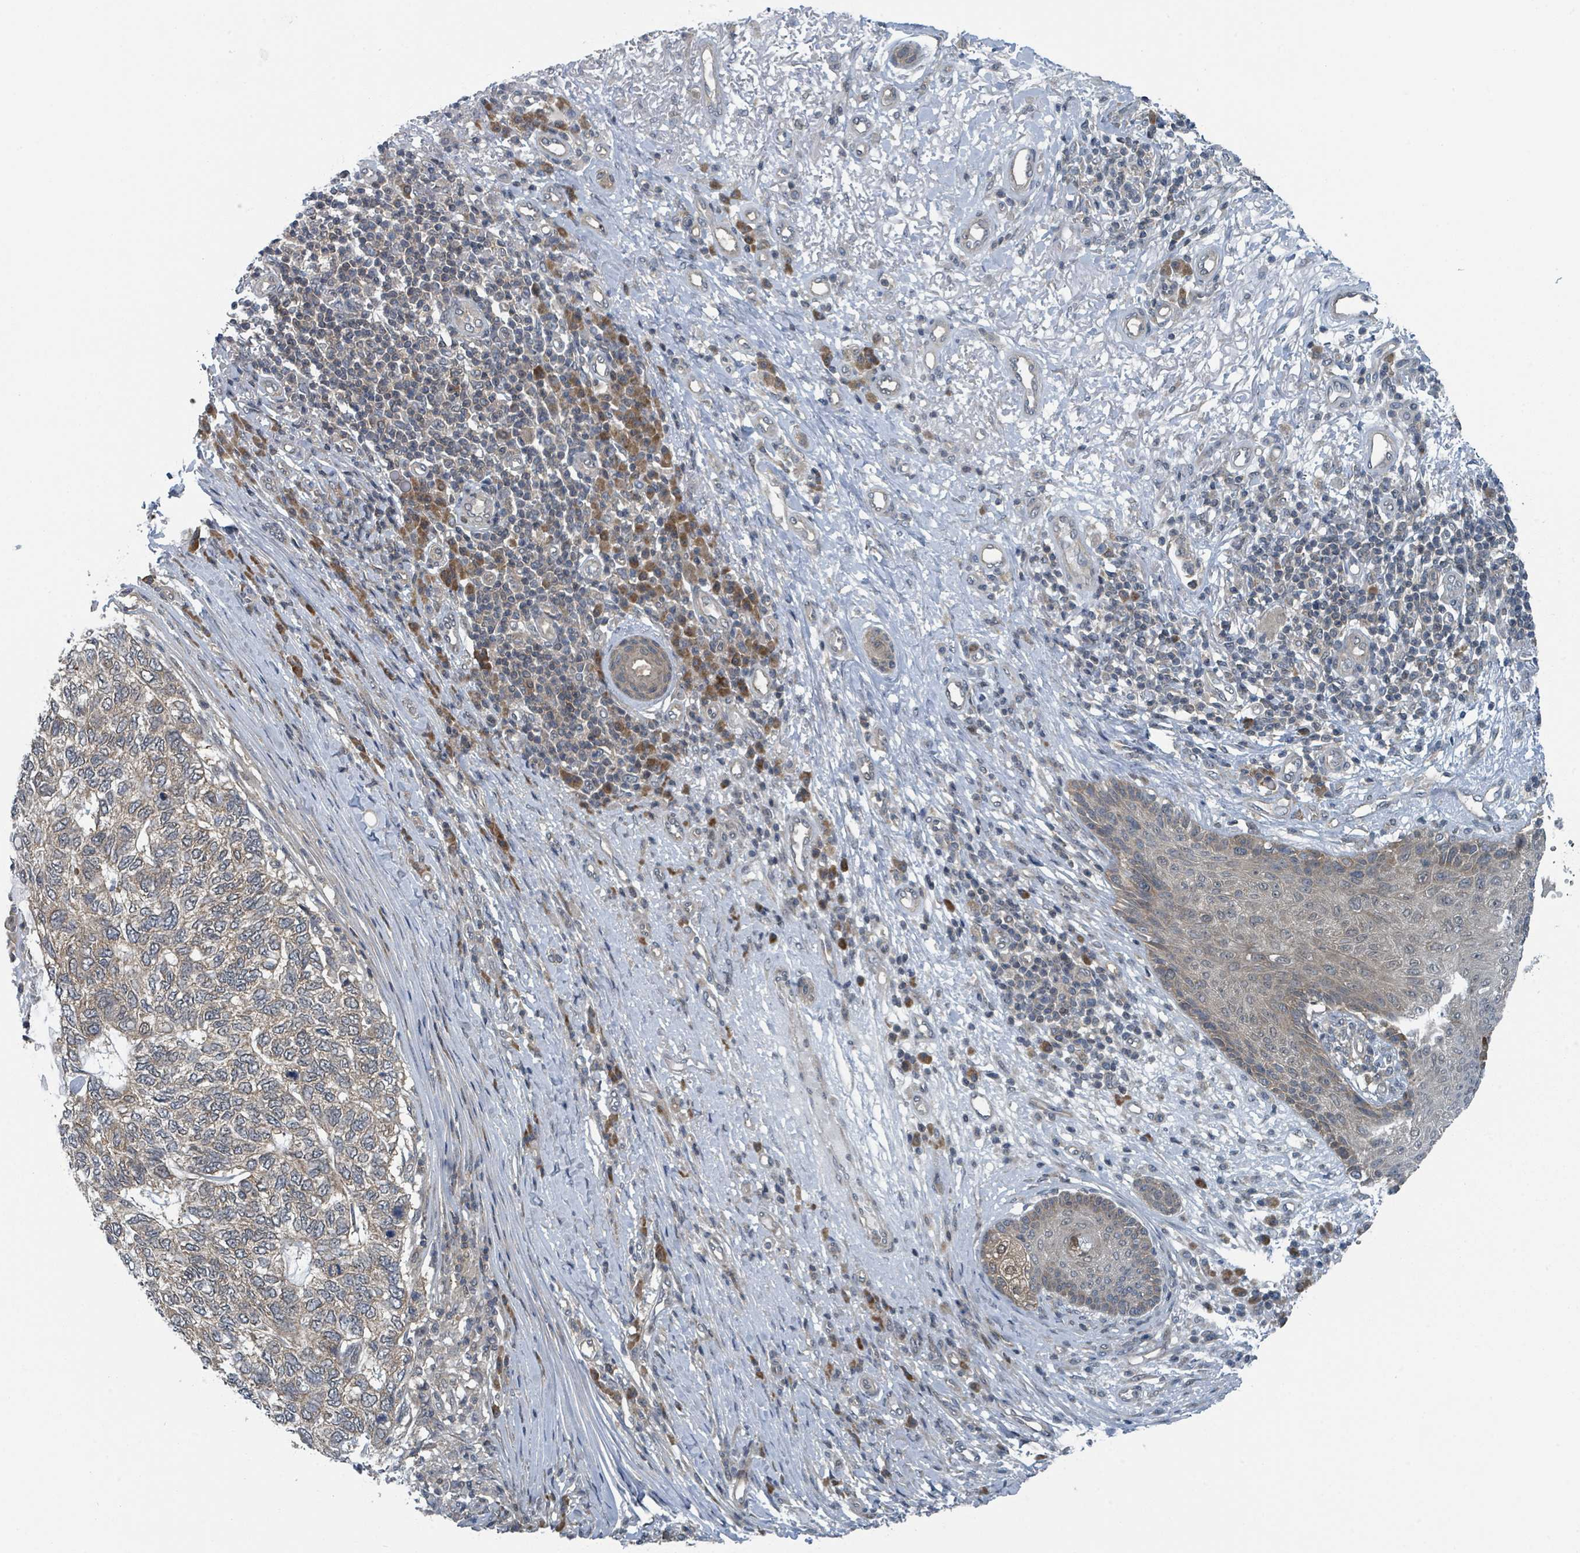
{"staining": {"intensity": "weak", "quantity": "<25%", "location": "cytoplasmic/membranous"}, "tissue": "skin cancer", "cell_type": "Tumor cells", "image_type": "cancer", "snomed": [{"axis": "morphology", "description": "Basal cell carcinoma"}, {"axis": "topography", "description": "Skin"}], "caption": "This is a image of IHC staining of skin cancer (basal cell carcinoma), which shows no staining in tumor cells. Brightfield microscopy of immunohistochemistry stained with DAB (brown) and hematoxylin (blue), captured at high magnification.", "gene": "GOLGA7", "patient": {"sex": "female", "age": 65}}